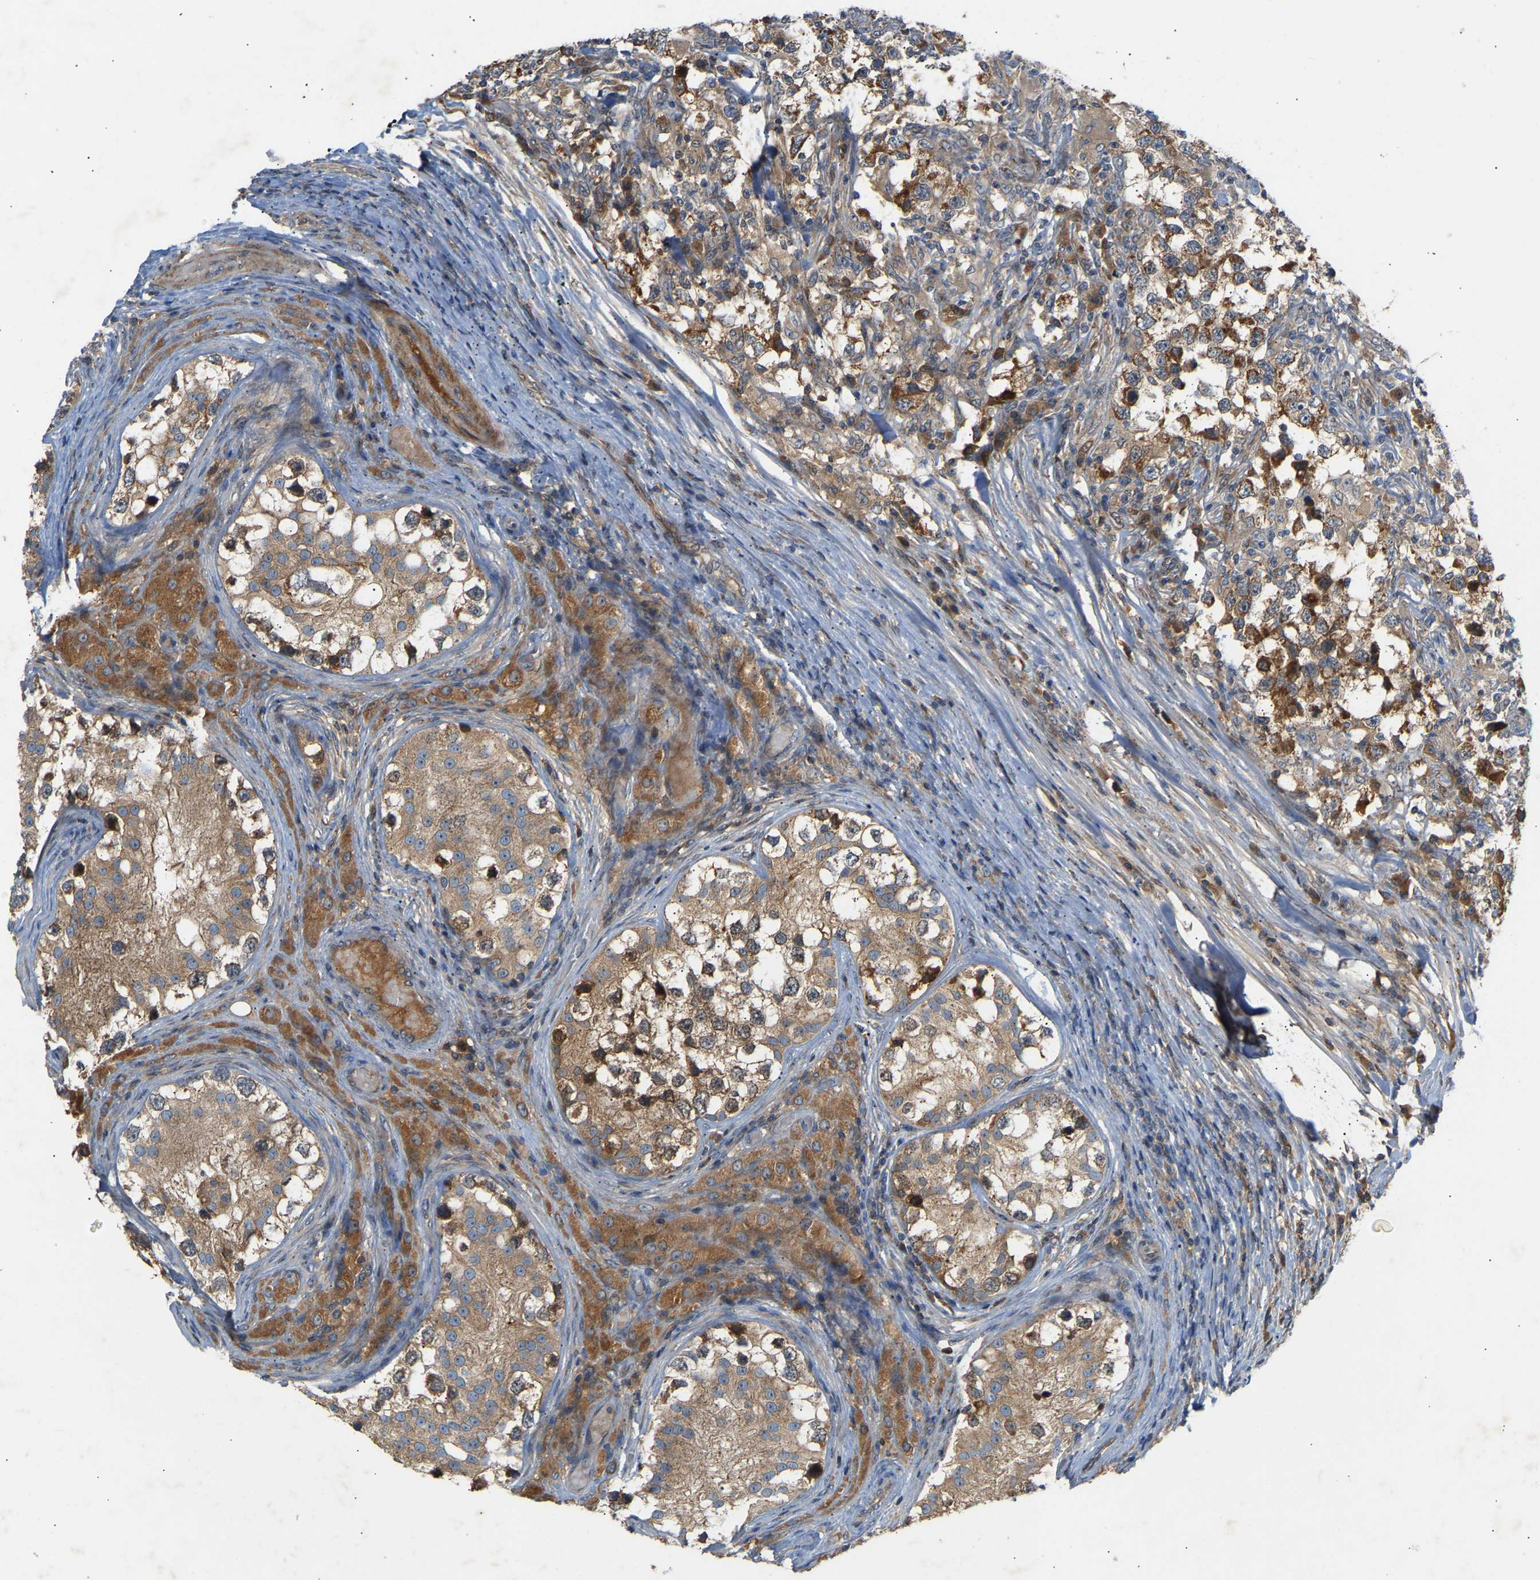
{"staining": {"intensity": "weak", "quantity": ">75%", "location": "cytoplasmic/membranous"}, "tissue": "testis cancer", "cell_type": "Tumor cells", "image_type": "cancer", "snomed": [{"axis": "morphology", "description": "Carcinoma, Embryonal, NOS"}, {"axis": "topography", "description": "Testis"}], "caption": "Testis embryonal carcinoma stained with a protein marker exhibits weak staining in tumor cells.", "gene": "PTCD1", "patient": {"sex": "male", "age": 21}}